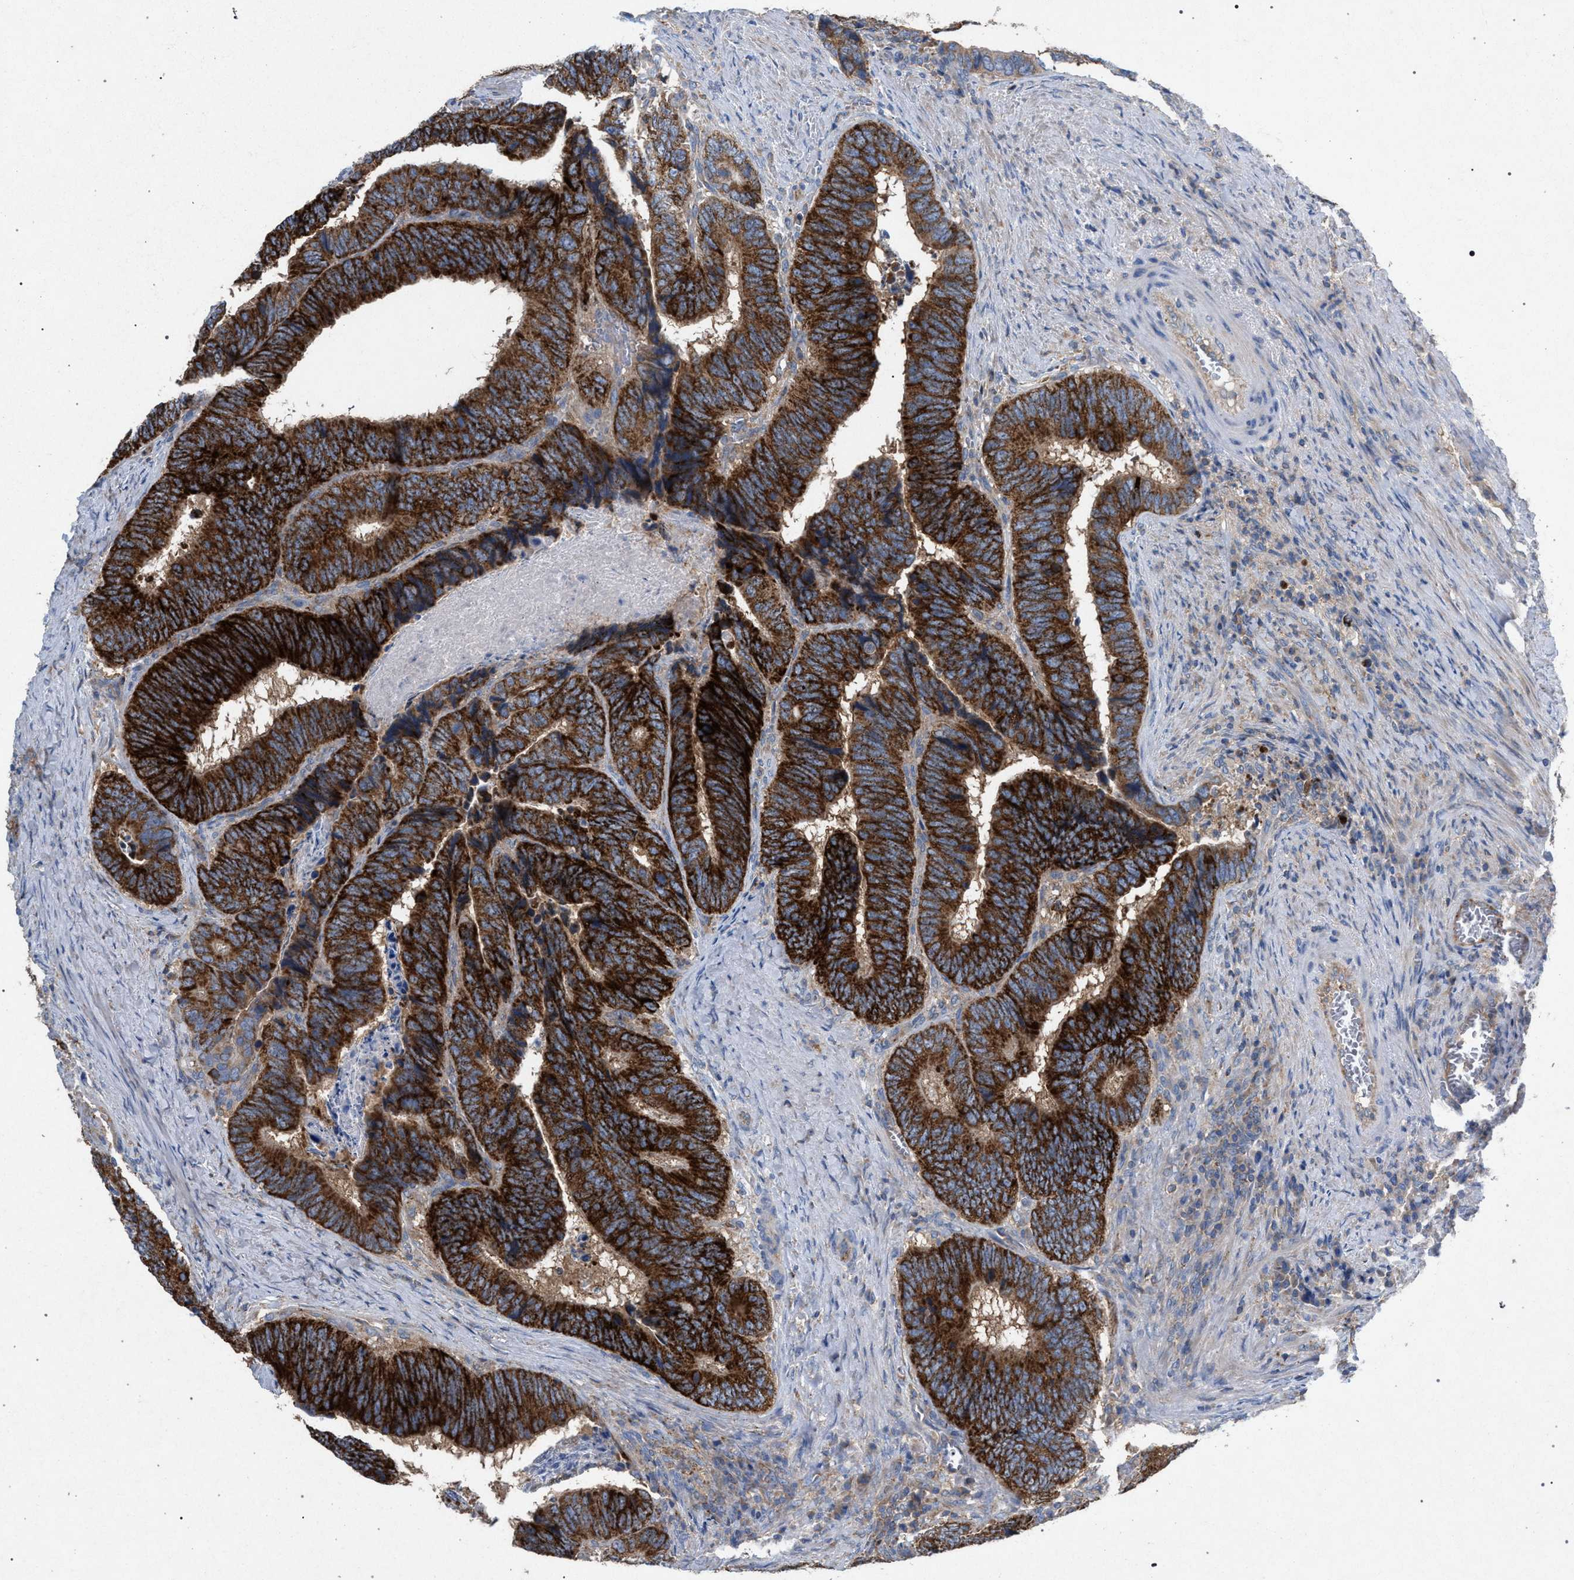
{"staining": {"intensity": "strong", "quantity": ">75%", "location": "cytoplasmic/membranous"}, "tissue": "colorectal cancer", "cell_type": "Tumor cells", "image_type": "cancer", "snomed": [{"axis": "morphology", "description": "Adenocarcinoma, NOS"}, {"axis": "topography", "description": "Colon"}], "caption": "A high-resolution histopathology image shows IHC staining of adenocarcinoma (colorectal), which exhibits strong cytoplasmic/membranous staining in about >75% of tumor cells.", "gene": "VPS13A", "patient": {"sex": "male", "age": 72}}